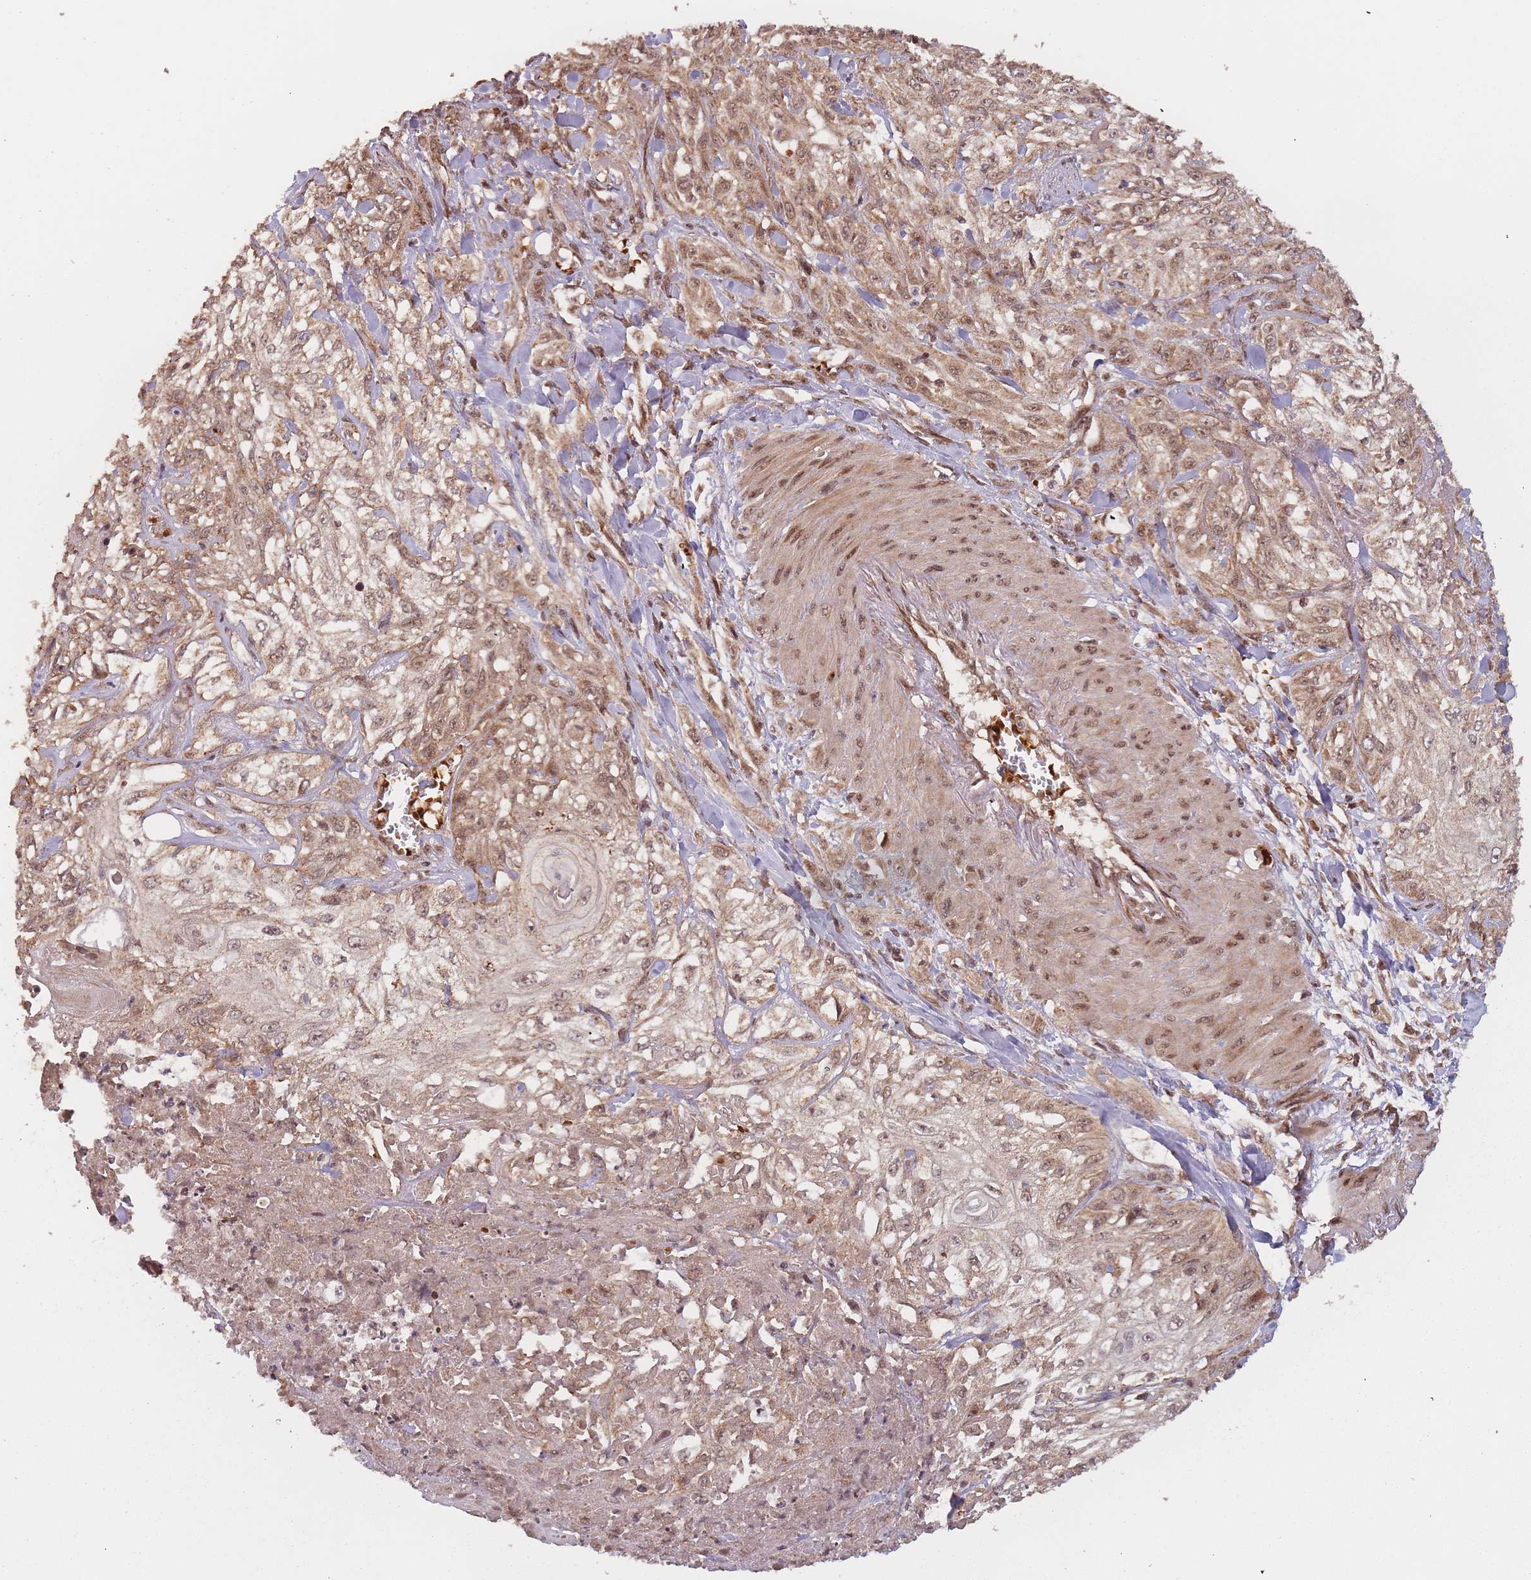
{"staining": {"intensity": "weak", "quantity": ">75%", "location": "cytoplasmic/membranous,nuclear"}, "tissue": "skin cancer", "cell_type": "Tumor cells", "image_type": "cancer", "snomed": [{"axis": "morphology", "description": "Squamous cell carcinoma, NOS"}, {"axis": "morphology", "description": "Squamous cell carcinoma, metastatic, NOS"}, {"axis": "topography", "description": "Skin"}, {"axis": "topography", "description": "Lymph node"}], "caption": "IHC image of human metastatic squamous cell carcinoma (skin) stained for a protein (brown), which demonstrates low levels of weak cytoplasmic/membranous and nuclear positivity in approximately >75% of tumor cells.", "gene": "ZNF497", "patient": {"sex": "male", "age": 75}}